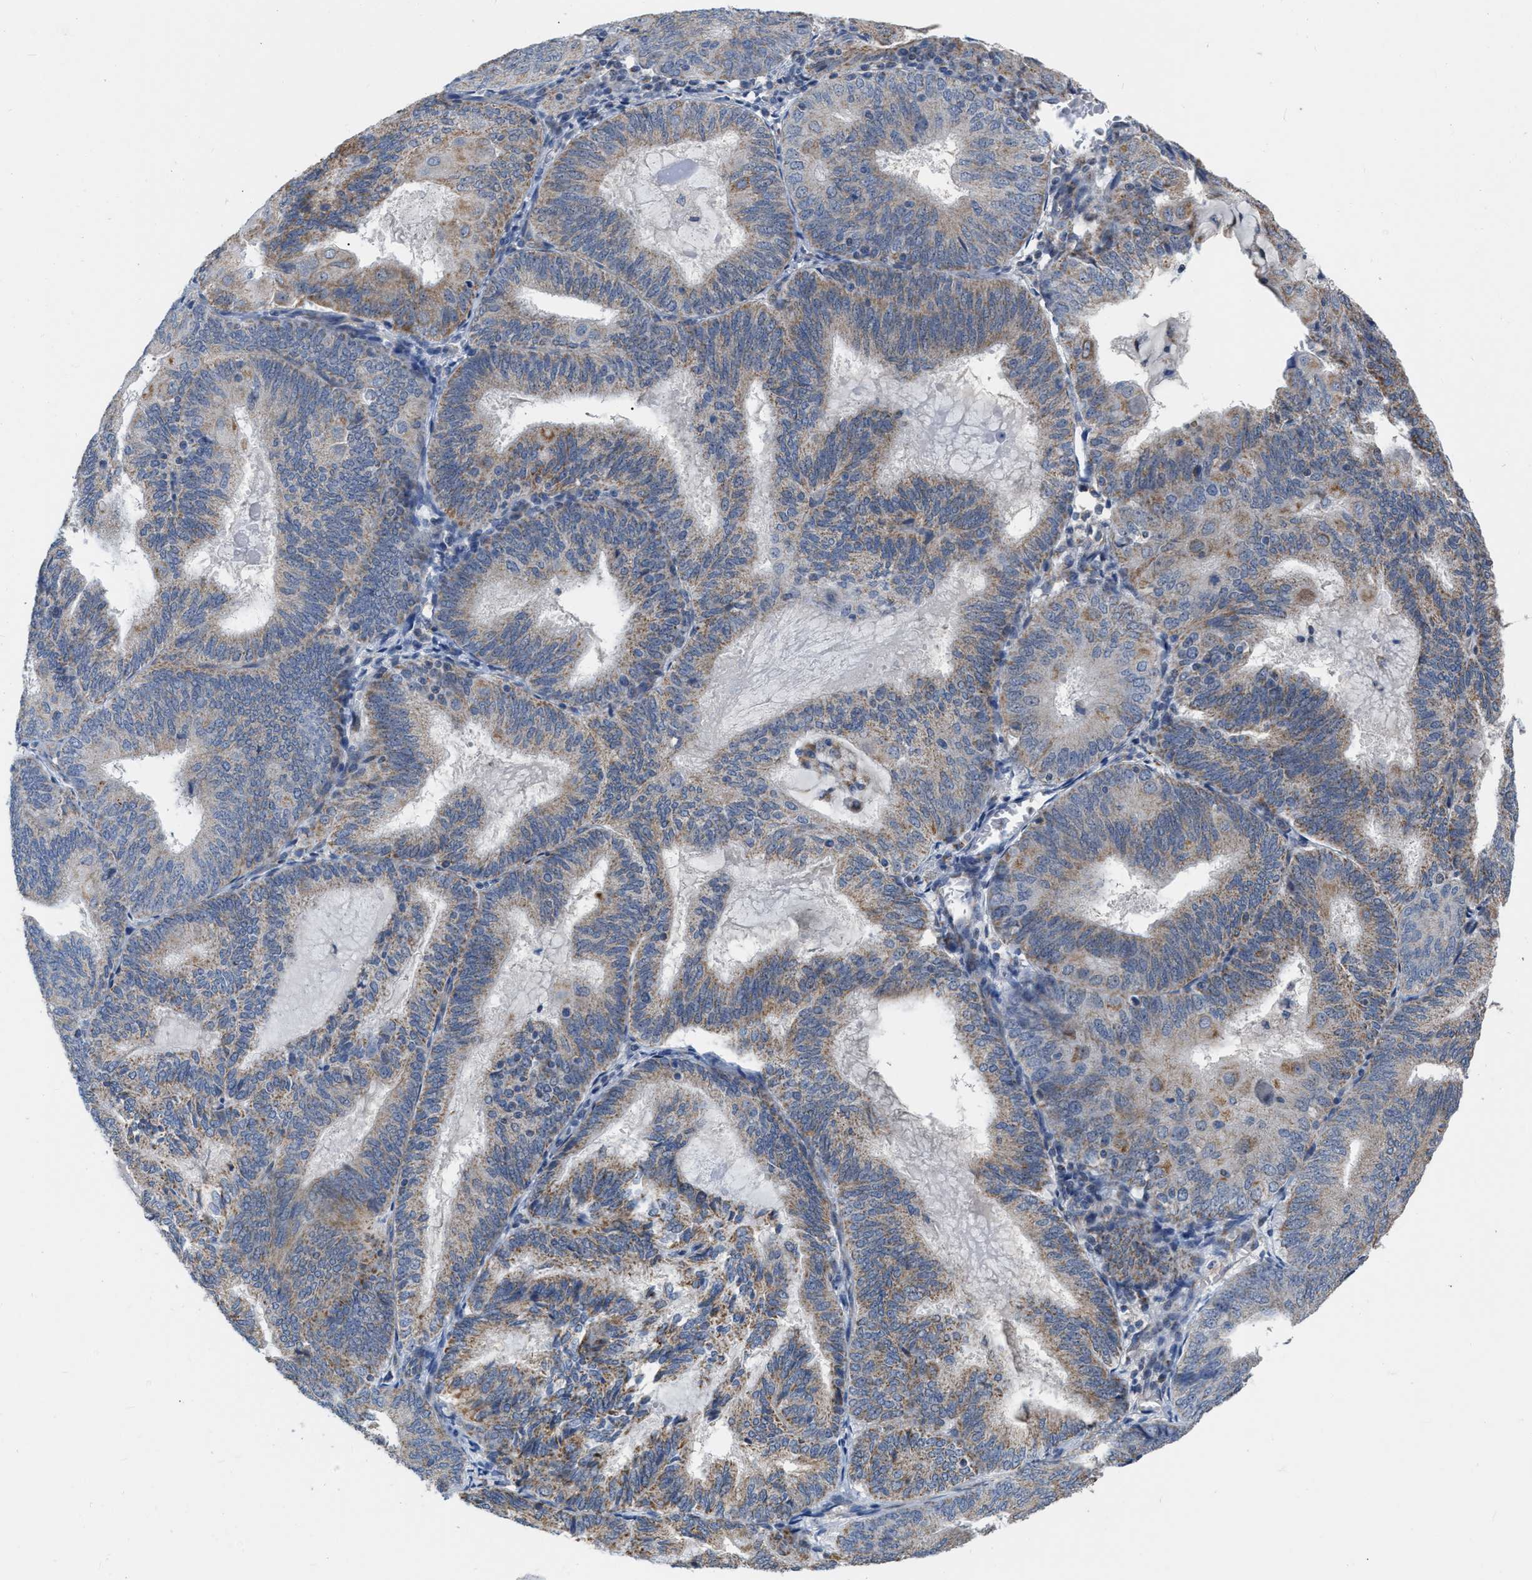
{"staining": {"intensity": "weak", "quantity": "25%-75%", "location": "cytoplasmic/membranous"}, "tissue": "endometrial cancer", "cell_type": "Tumor cells", "image_type": "cancer", "snomed": [{"axis": "morphology", "description": "Adenocarcinoma, NOS"}, {"axis": "topography", "description": "Endometrium"}], "caption": "Protein analysis of endometrial cancer tissue reveals weak cytoplasmic/membranous staining in about 25%-75% of tumor cells.", "gene": "DDX56", "patient": {"sex": "female", "age": 81}}